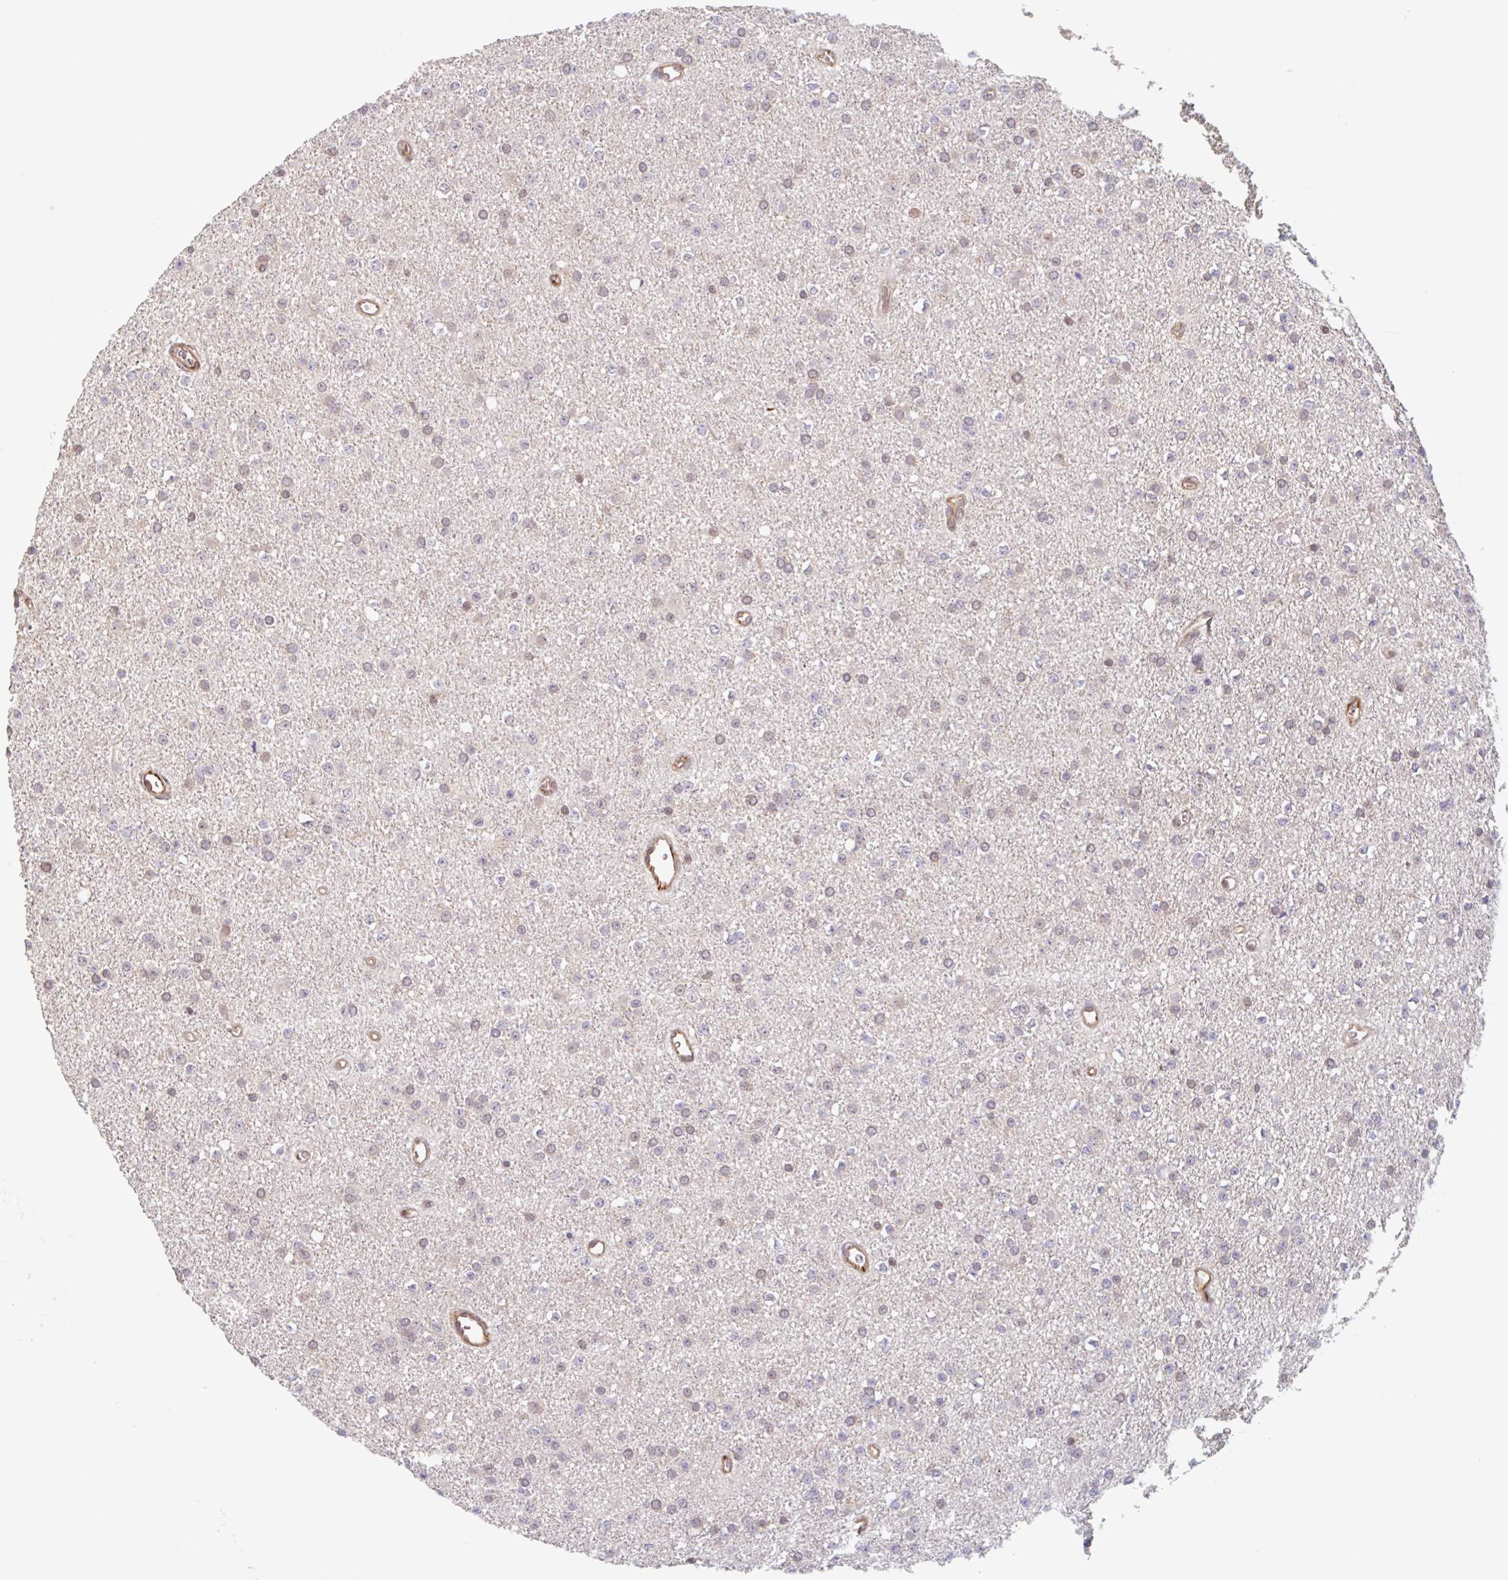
{"staining": {"intensity": "negative", "quantity": "none", "location": "none"}, "tissue": "glioma", "cell_type": "Tumor cells", "image_type": "cancer", "snomed": [{"axis": "morphology", "description": "Glioma, malignant, Low grade"}, {"axis": "topography", "description": "Brain"}], "caption": "This image is of glioma stained with IHC to label a protein in brown with the nuclei are counter-stained blue. There is no staining in tumor cells.", "gene": "NUB1", "patient": {"sex": "female", "age": 34}}